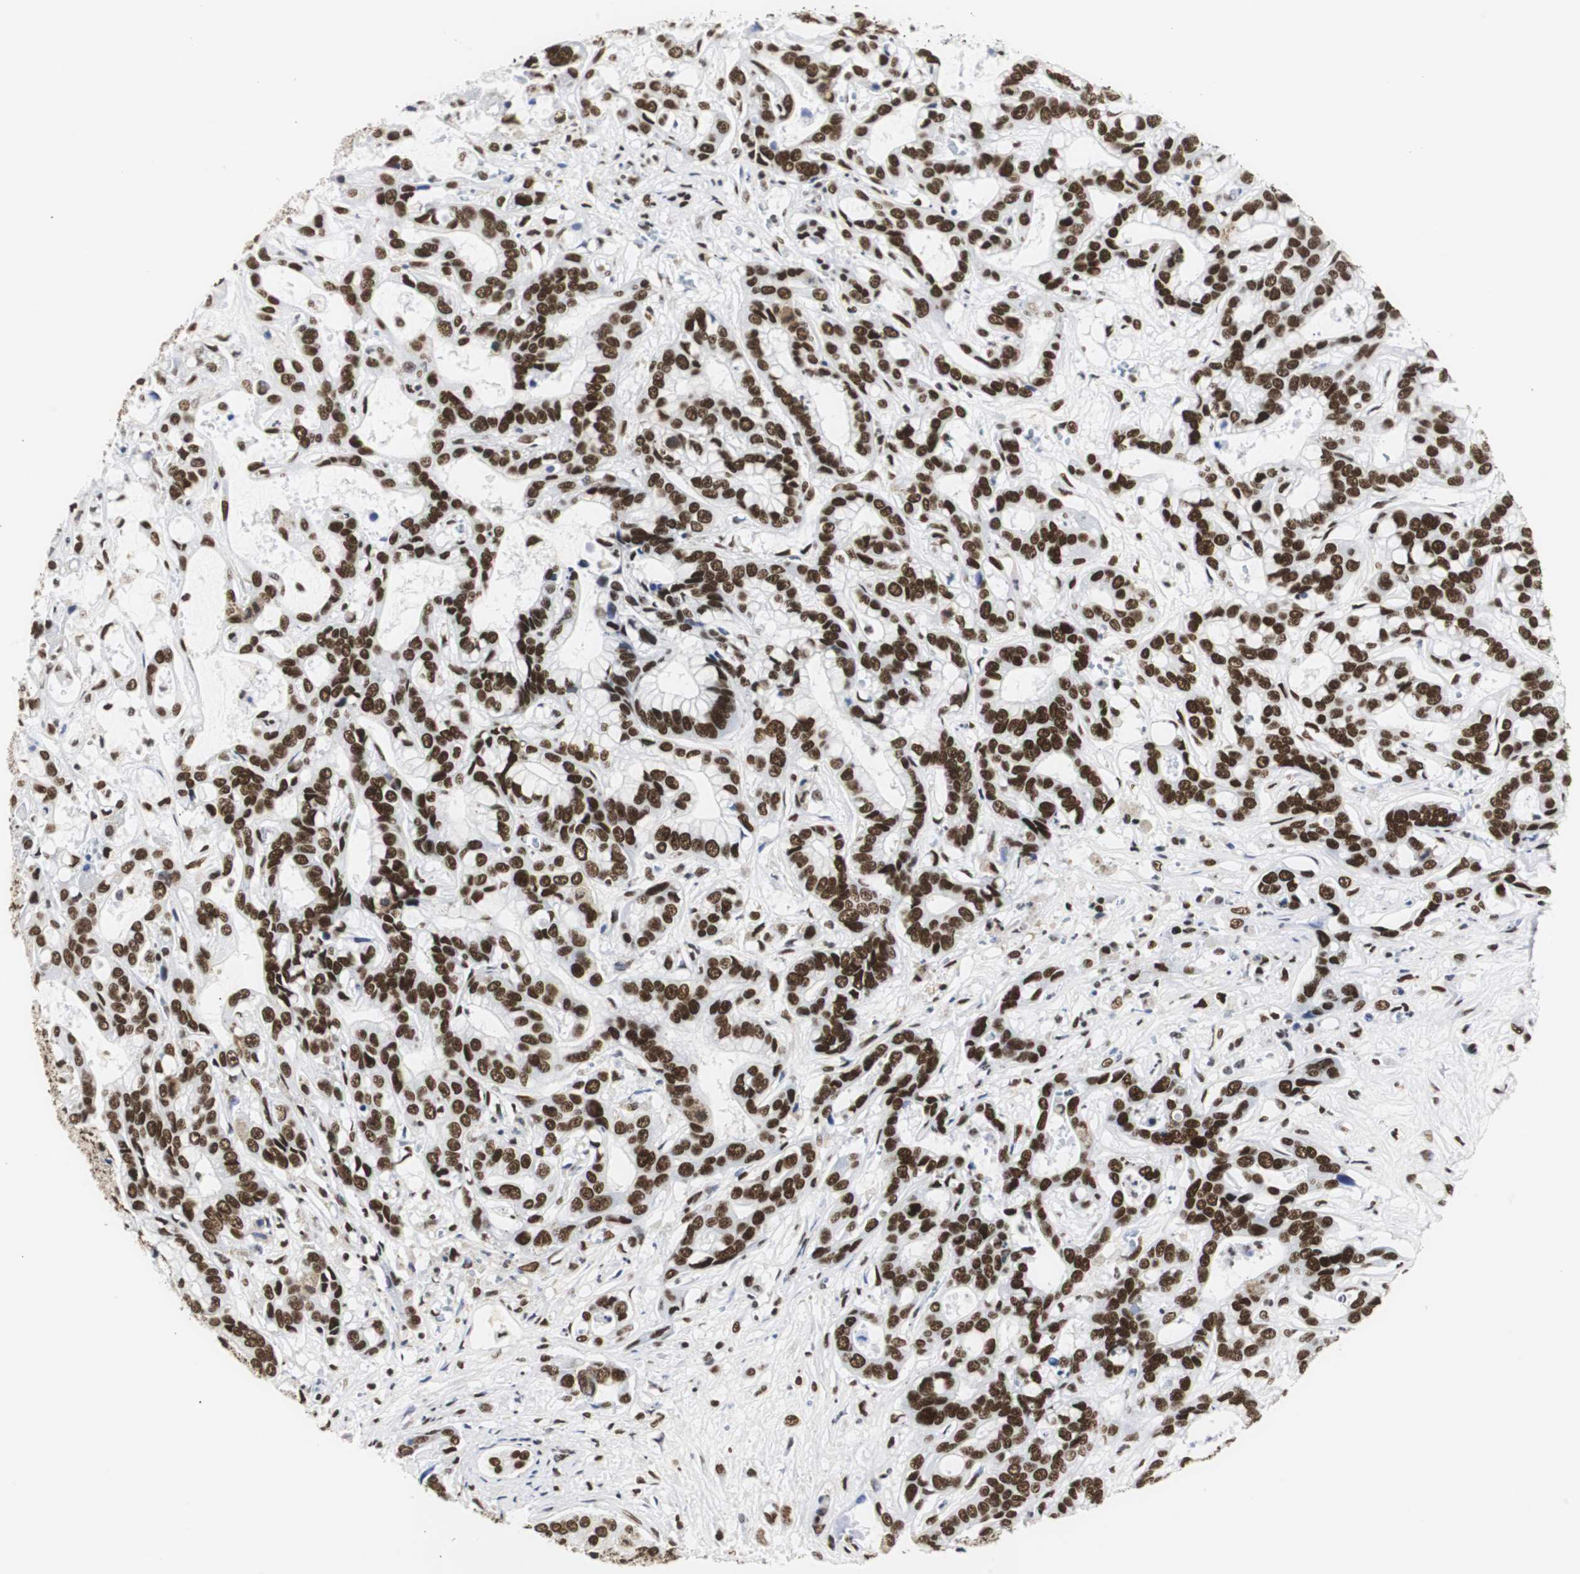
{"staining": {"intensity": "strong", "quantity": ">75%", "location": "nuclear"}, "tissue": "liver cancer", "cell_type": "Tumor cells", "image_type": "cancer", "snomed": [{"axis": "morphology", "description": "Cholangiocarcinoma"}, {"axis": "topography", "description": "Liver"}], "caption": "A brown stain labels strong nuclear expression of a protein in human liver cancer (cholangiocarcinoma) tumor cells.", "gene": "HNRNPH2", "patient": {"sex": "female", "age": 65}}